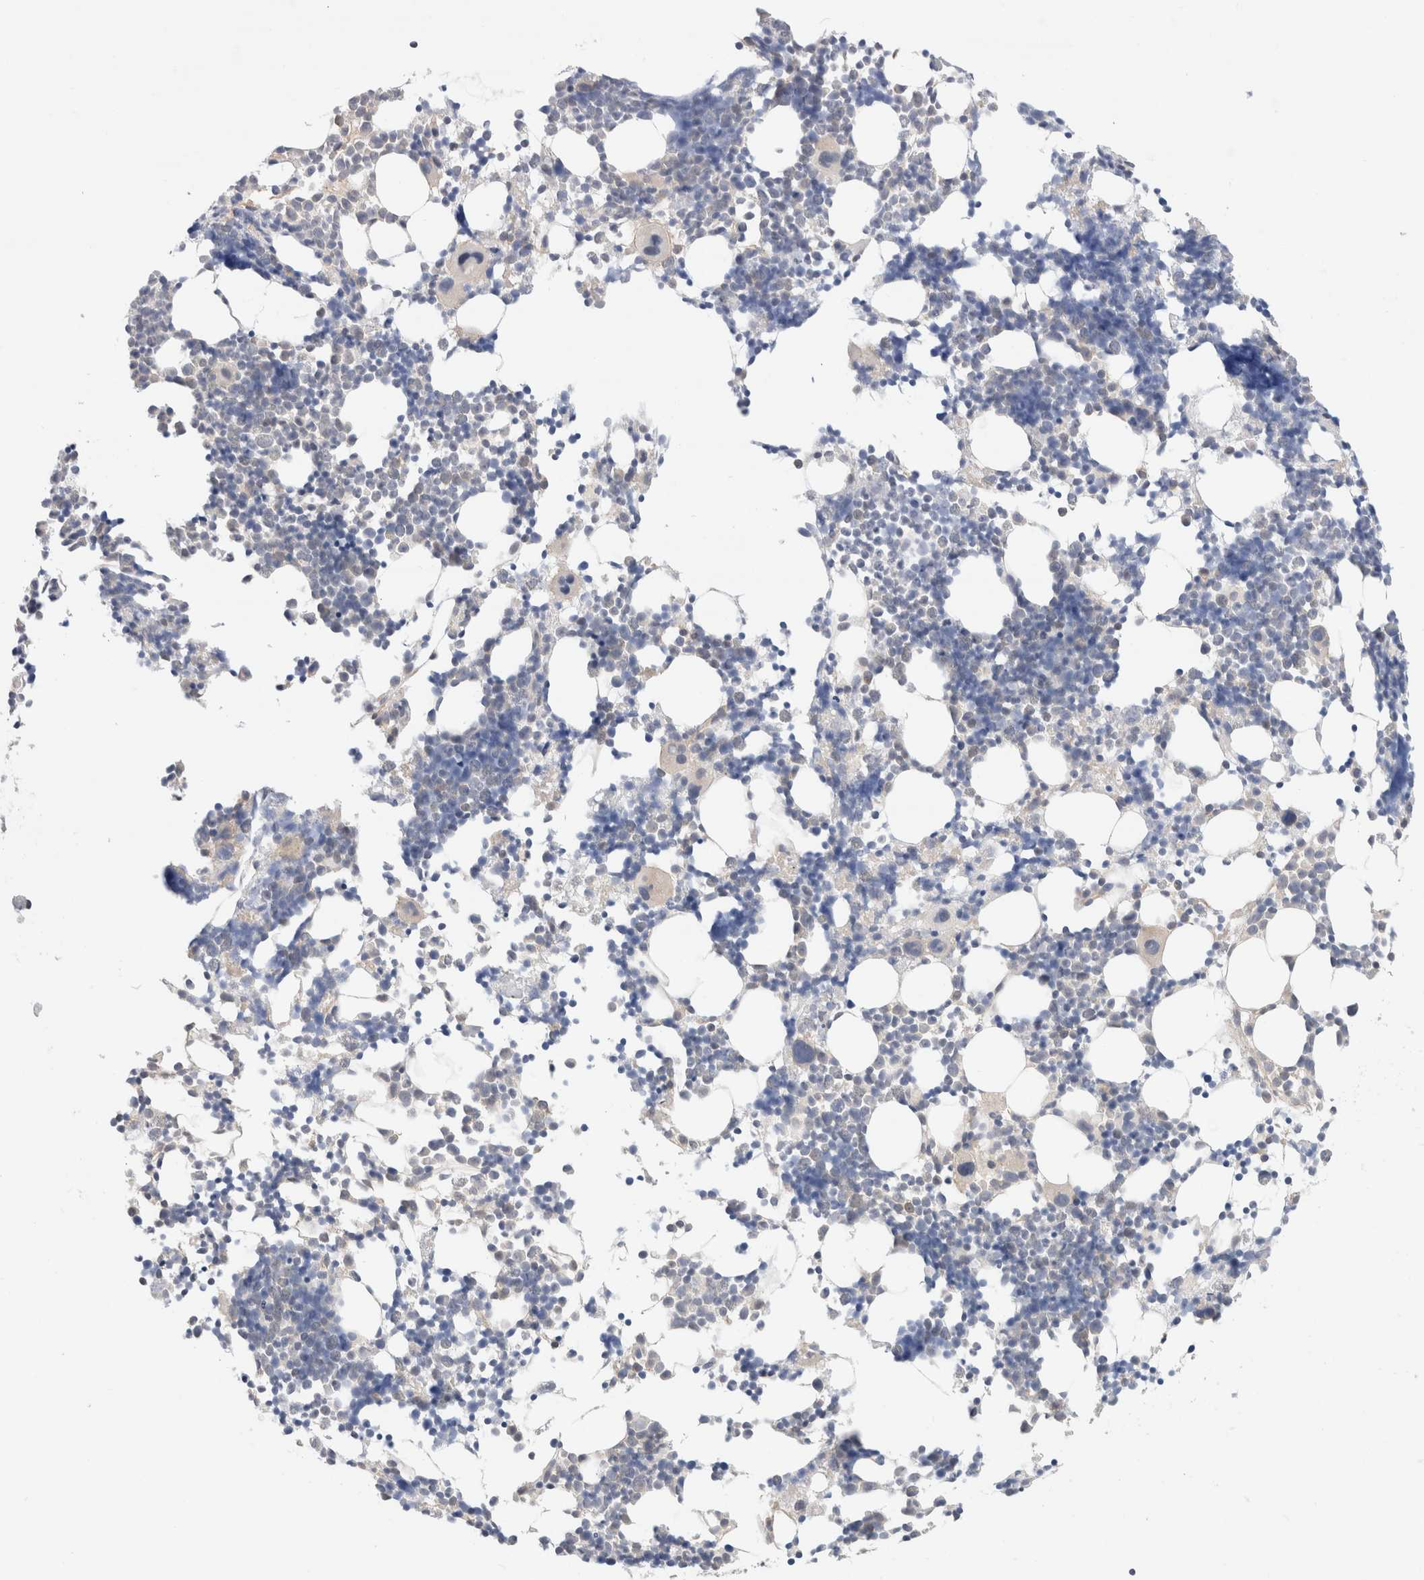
{"staining": {"intensity": "negative", "quantity": "none", "location": "none"}, "tissue": "bone marrow", "cell_type": "Hematopoietic cells", "image_type": "normal", "snomed": [{"axis": "morphology", "description": "Normal tissue, NOS"}, {"axis": "morphology", "description": "Inflammation, NOS"}, {"axis": "topography", "description": "Bone marrow"}], "caption": "Immunohistochemical staining of benign human bone marrow displays no significant staining in hematopoietic cells. (Brightfield microscopy of DAB immunohistochemistry (IHC) at high magnification).", "gene": "C17orf97", "patient": {"sex": "male", "age": 21}}